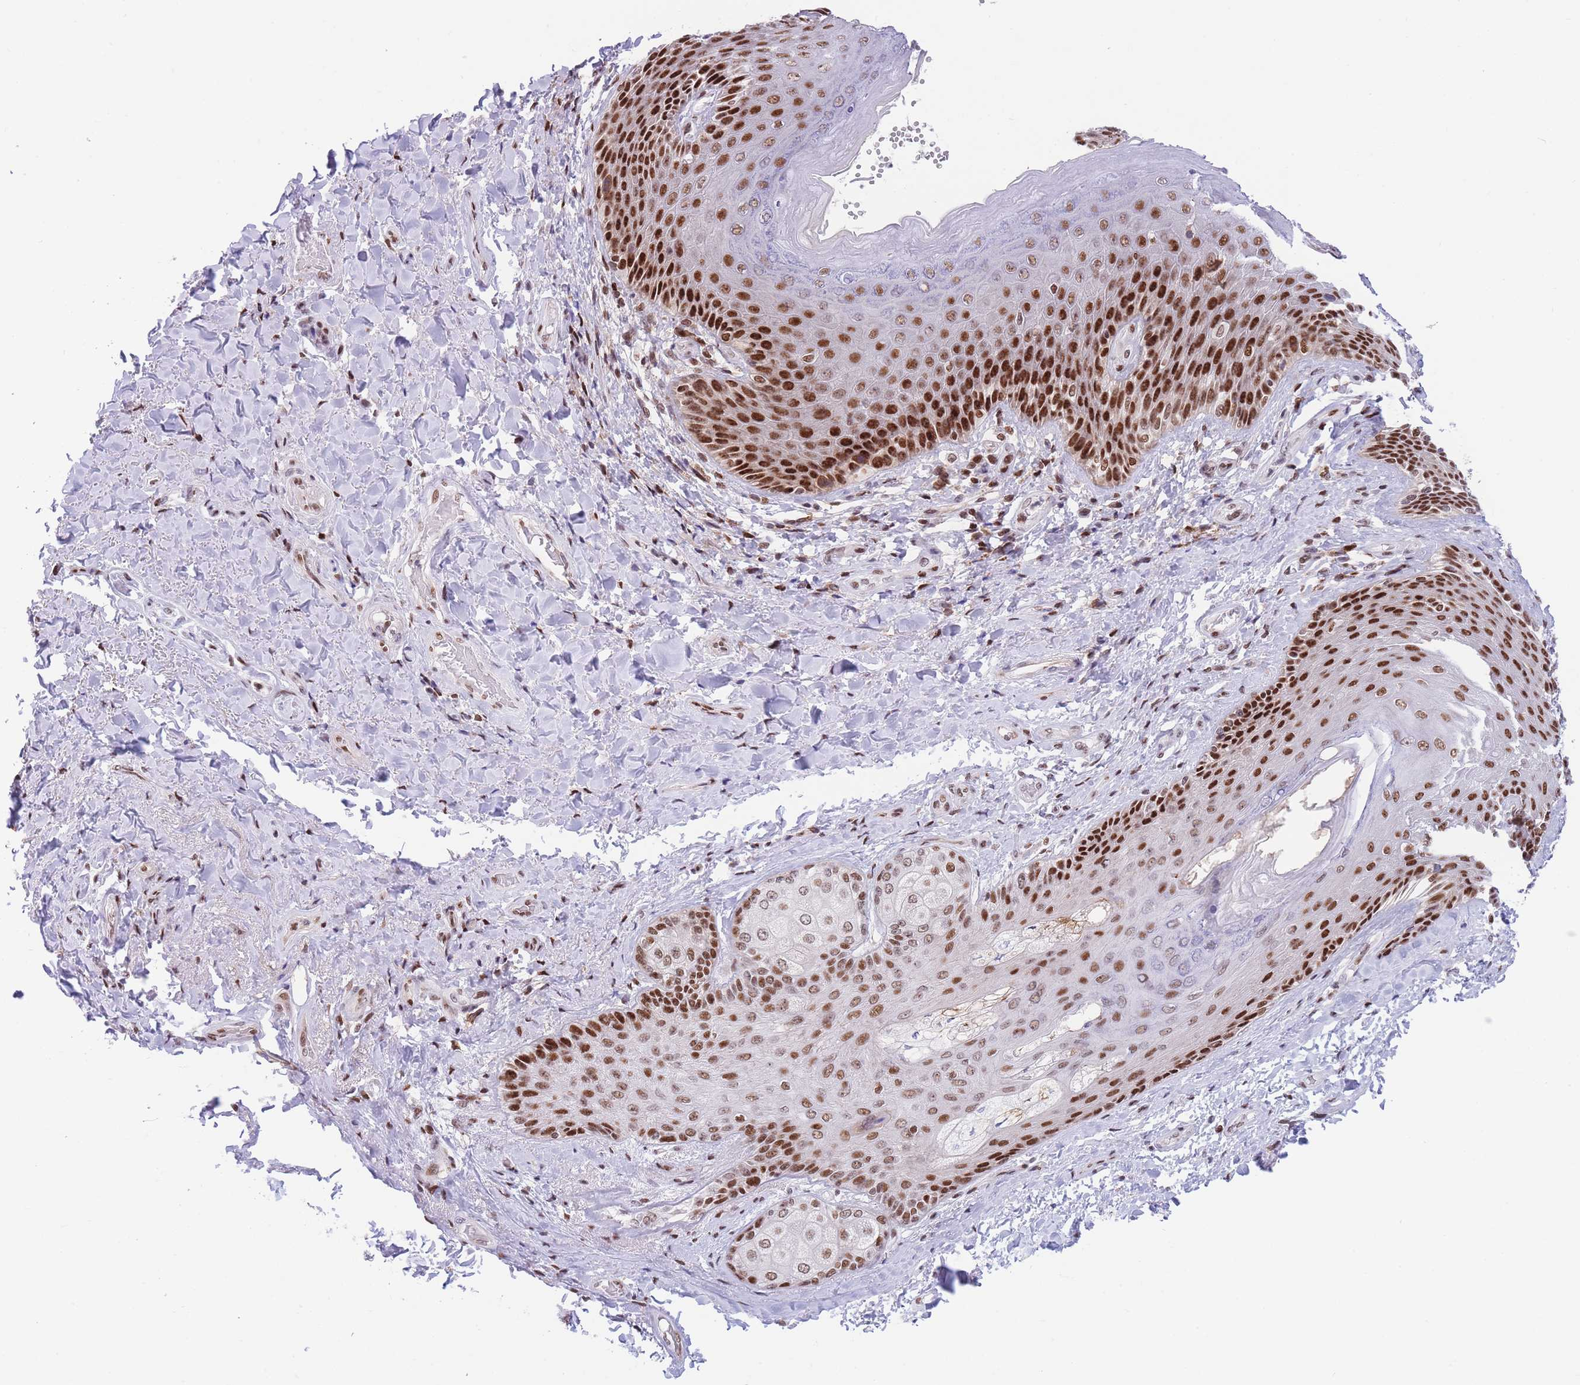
{"staining": {"intensity": "strong", "quantity": ">75%", "location": "nuclear"}, "tissue": "skin", "cell_type": "Epidermal cells", "image_type": "normal", "snomed": [{"axis": "morphology", "description": "Normal tissue, NOS"}, {"axis": "topography", "description": "Anal"}], "caption": "Immunohistochemistry (IHC) micrograph of benign human skin stained for a protein (brown), which shows high levels of strong nuclear positivity in approximately >75% of epidermal cells.", "gene": "DNAJC3", "patient": {"sex": "female", "age": 89}}